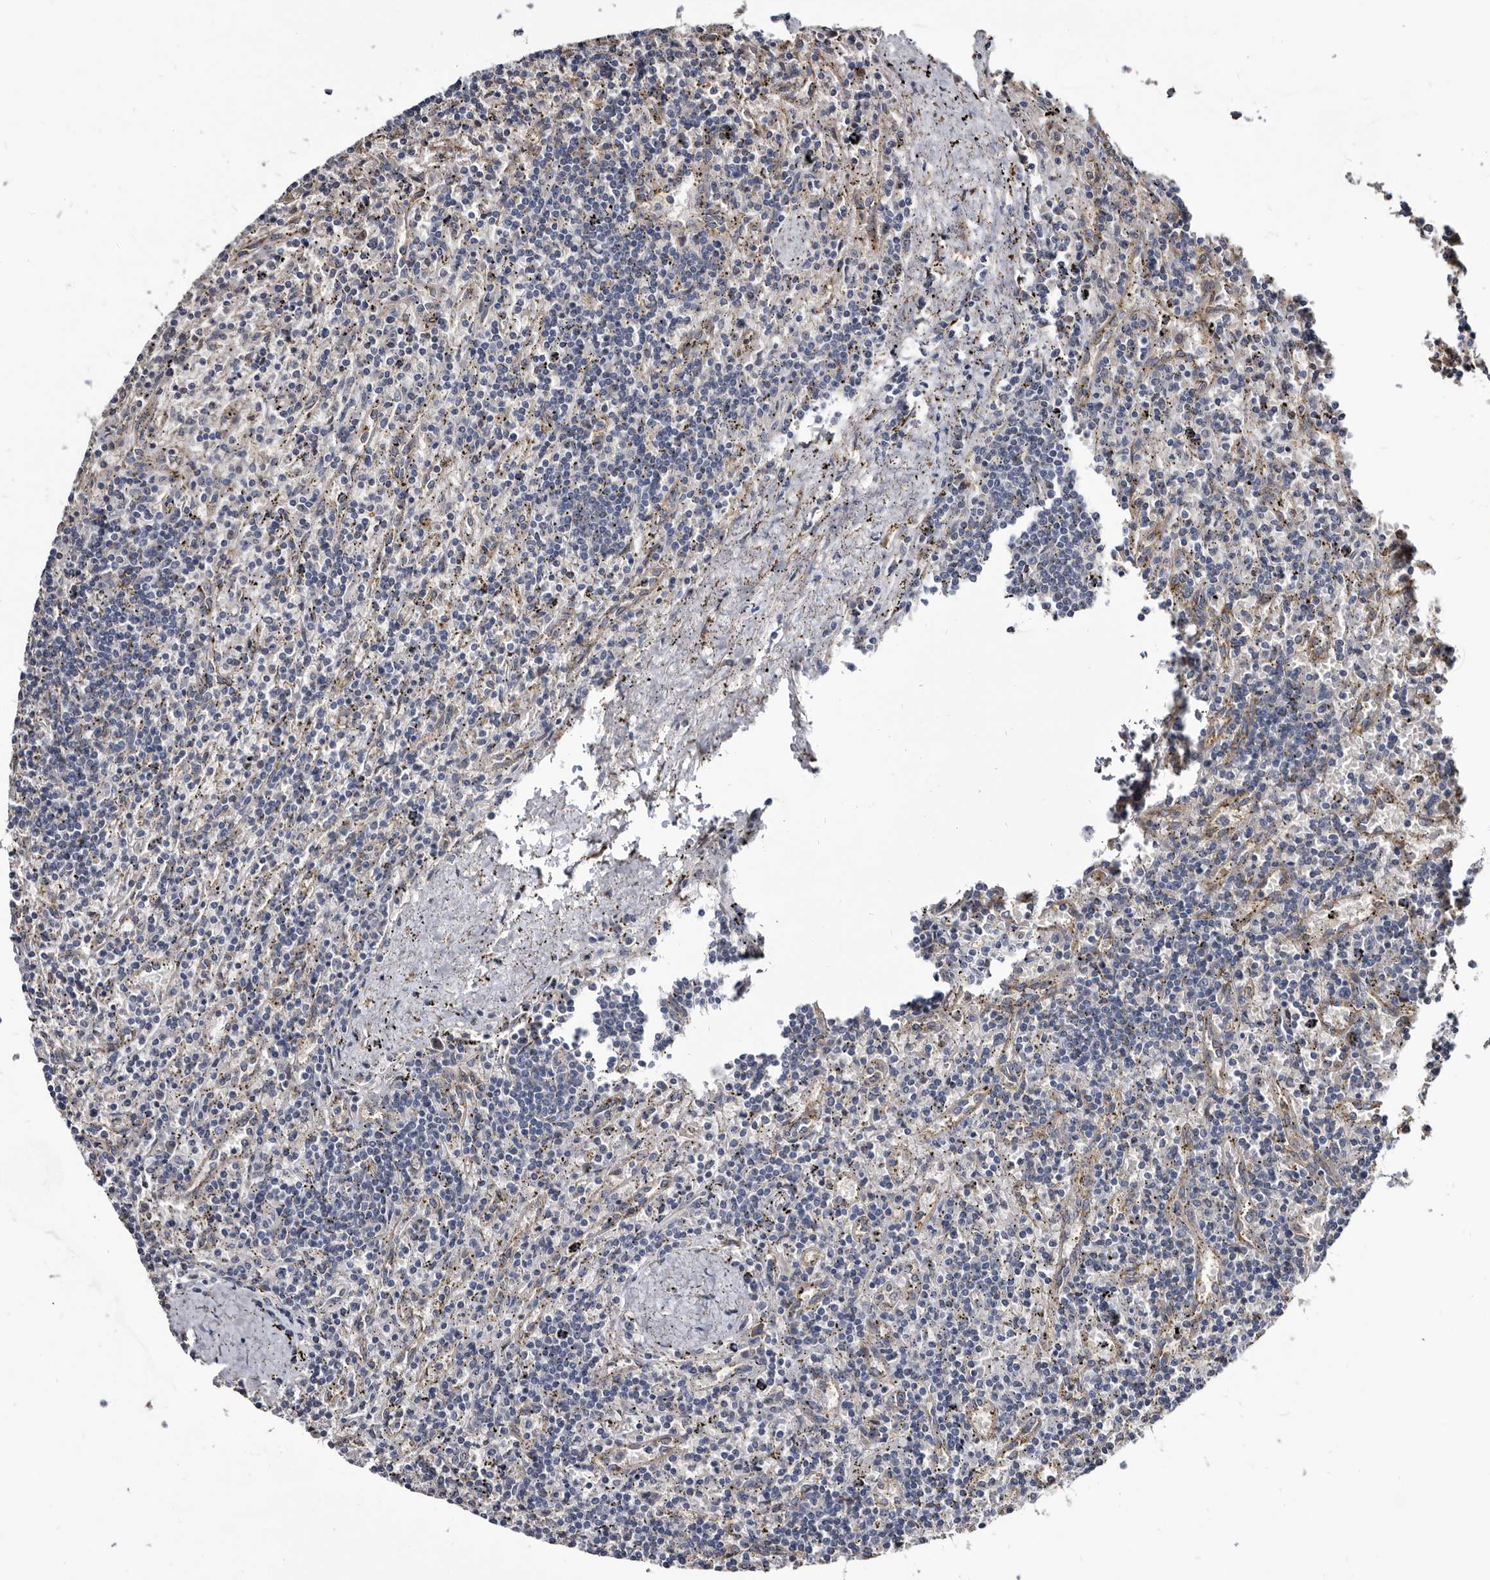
{"staining": {"intensity": "negative", "quantity": "none", "location": "none"}, "tissue": "lymphoma", "cell_type": "Tumor cells", "image_type": "cancer", "snomed": [{"axis": "morphology", "description": "Malignant lymphoma, non-Hodgkin's type, Low grade"}, {"axis": "topography", "description": "Spleen"}], "caption": "This is a photomicrograph of immunohistochemistry (IHC) staining of low-grade malignant lymphoma, non-Hodgkin's type, which shows no staining in tumor cells.", "gene": "CTSA", "patient": {"sex": "male", "age": 76}}